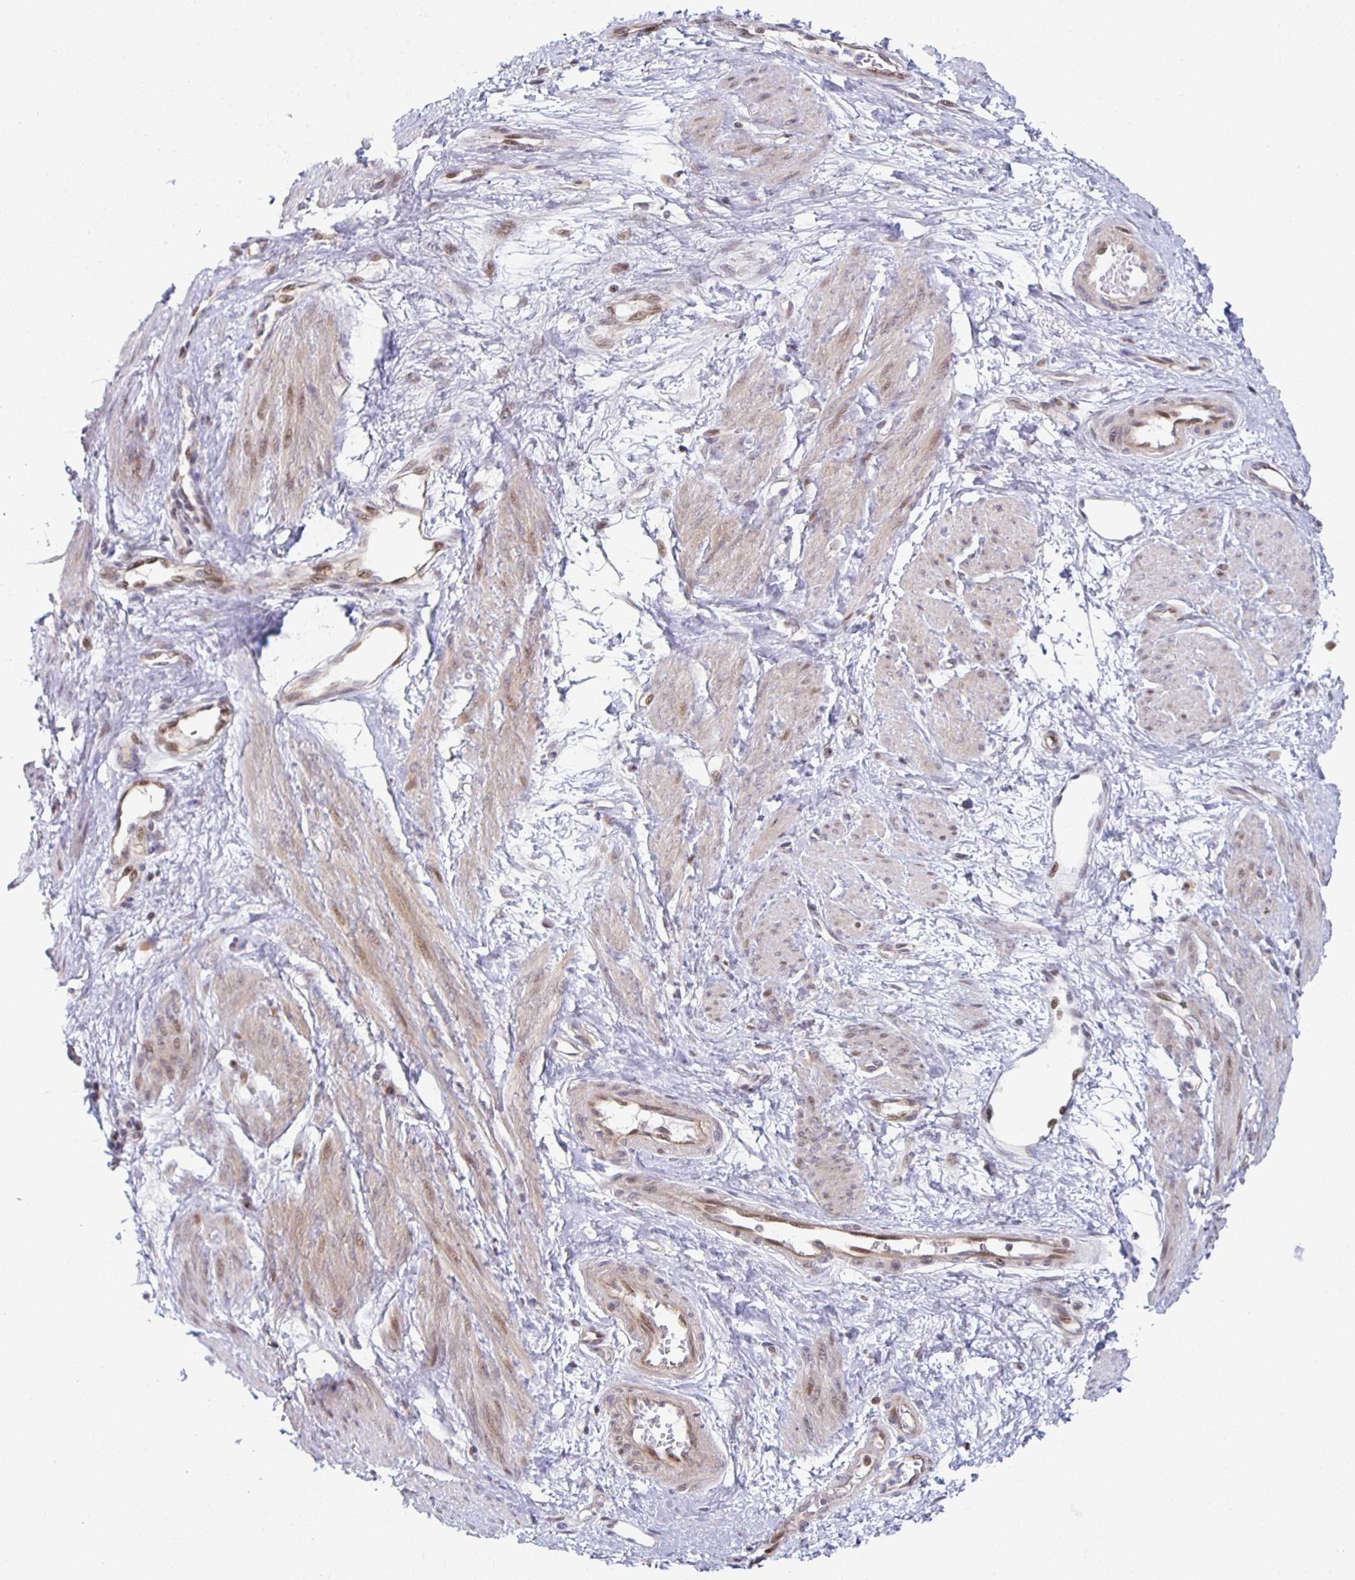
{"staining": {"intensity": "weak", "quantity": "25%-75%", "location": "nuclear"}, "tissue": "smooth muscle", "cell_type": "Smooth muscle cells", "image_type": "normal", "snomed": [{"axis": "morphology", "description": "Normal tissue, NOS"}, {"axis": "topography", "description": "Smooth muscle"}, {"axis": "topography", "description": "Uterus"}], "caption": "Protein staining of benign smooth muscle exhibits weak nuclear staining in about 25%-75% of smooth muscle cells. Immunohistochemistry stains the protein of interest in brown and the nuclei are stained blue.", "gene": "HCFC1R1", "patient": {"sex": "female", "age": 39}}